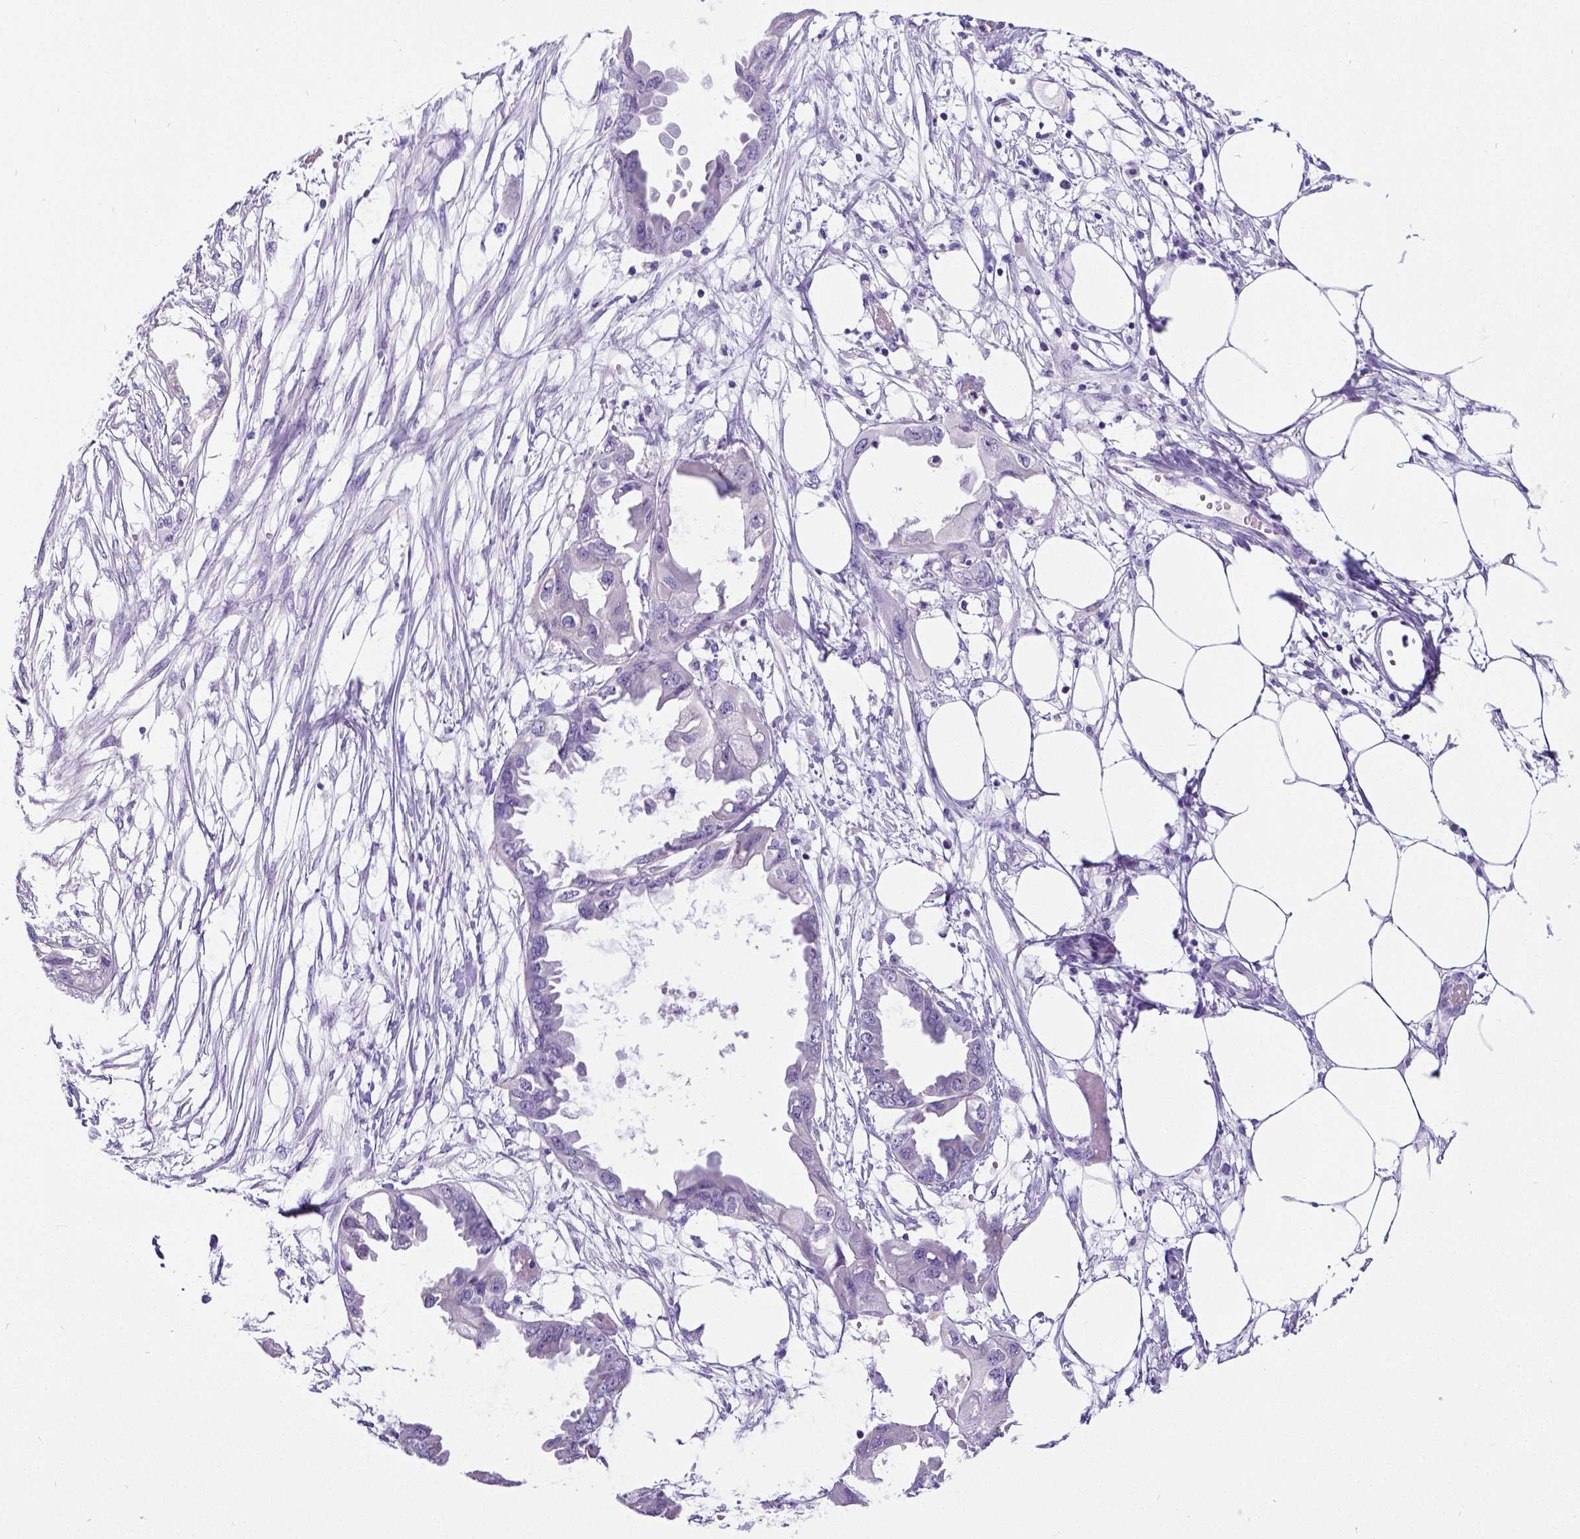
{"staining": {"intensity": "negative", "quantity": "none", "location": "none"}, "tissue": "endometrial cancer", "cell_type": "Tumor cells", "image_type": "cancer", "snomed": [{"axis": "morphology", "description": "Adenocarcinoma, NOS"}, {"axis": "morphology", "description": "Adenocarcinoma, metastatic, NOS"}, {"axis": "topography", "description": "Adipose tissue"}, {"axis": "topography", "description": "Endometrium"}], "caption": "There is no significant staining in tumor cells of endometrial cancer (metastatic adenocarcinoma).", "gene": "SATB2", "patient": {"sex": "female", "age": 67}}